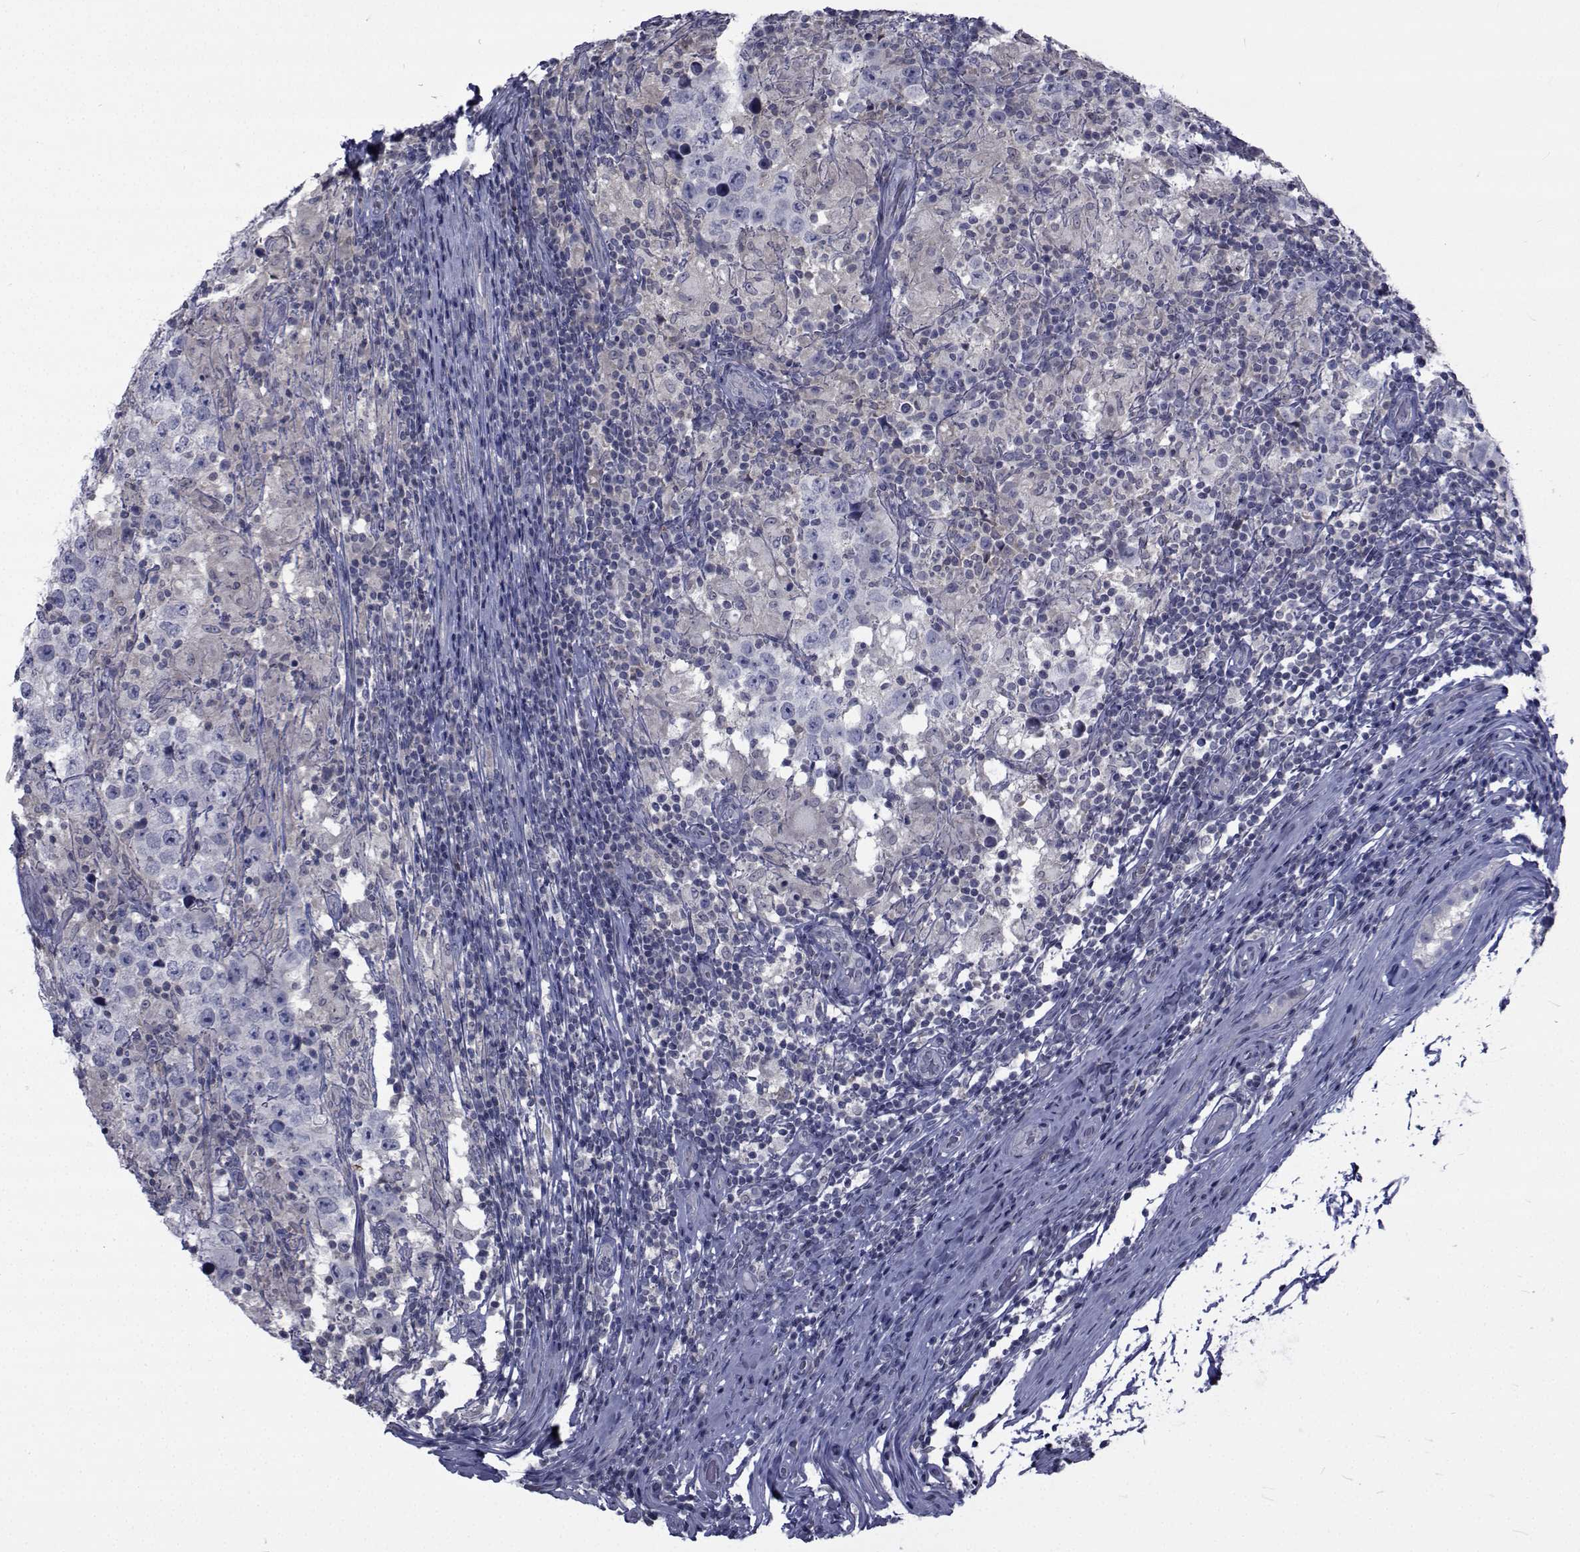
{"staining": {"intensity": "negative", "quantity": "none", "location": "none"}, "tissue": "testis cancer", "cell_type": "Tumor cells", "image_type": "cancer", "snomed": [{"axis": "morphology", "description": "Seminoma, NOS"}, {"axis": "morphology", "description": "Carcinoma, Embryonal, NOS"}, {"axis": "topography", "description": "Testis"}], "caption": "Immunohistochemical staining of testis cancer (seminoma) displays no significant staining in tumor cells. (DAB (3,3'-diaminobenzidine) IHC visualized using brightfield microscopy, high magnification).", "gene": "SLC30A10", "patient": {"sex": "male", "age": 41}}